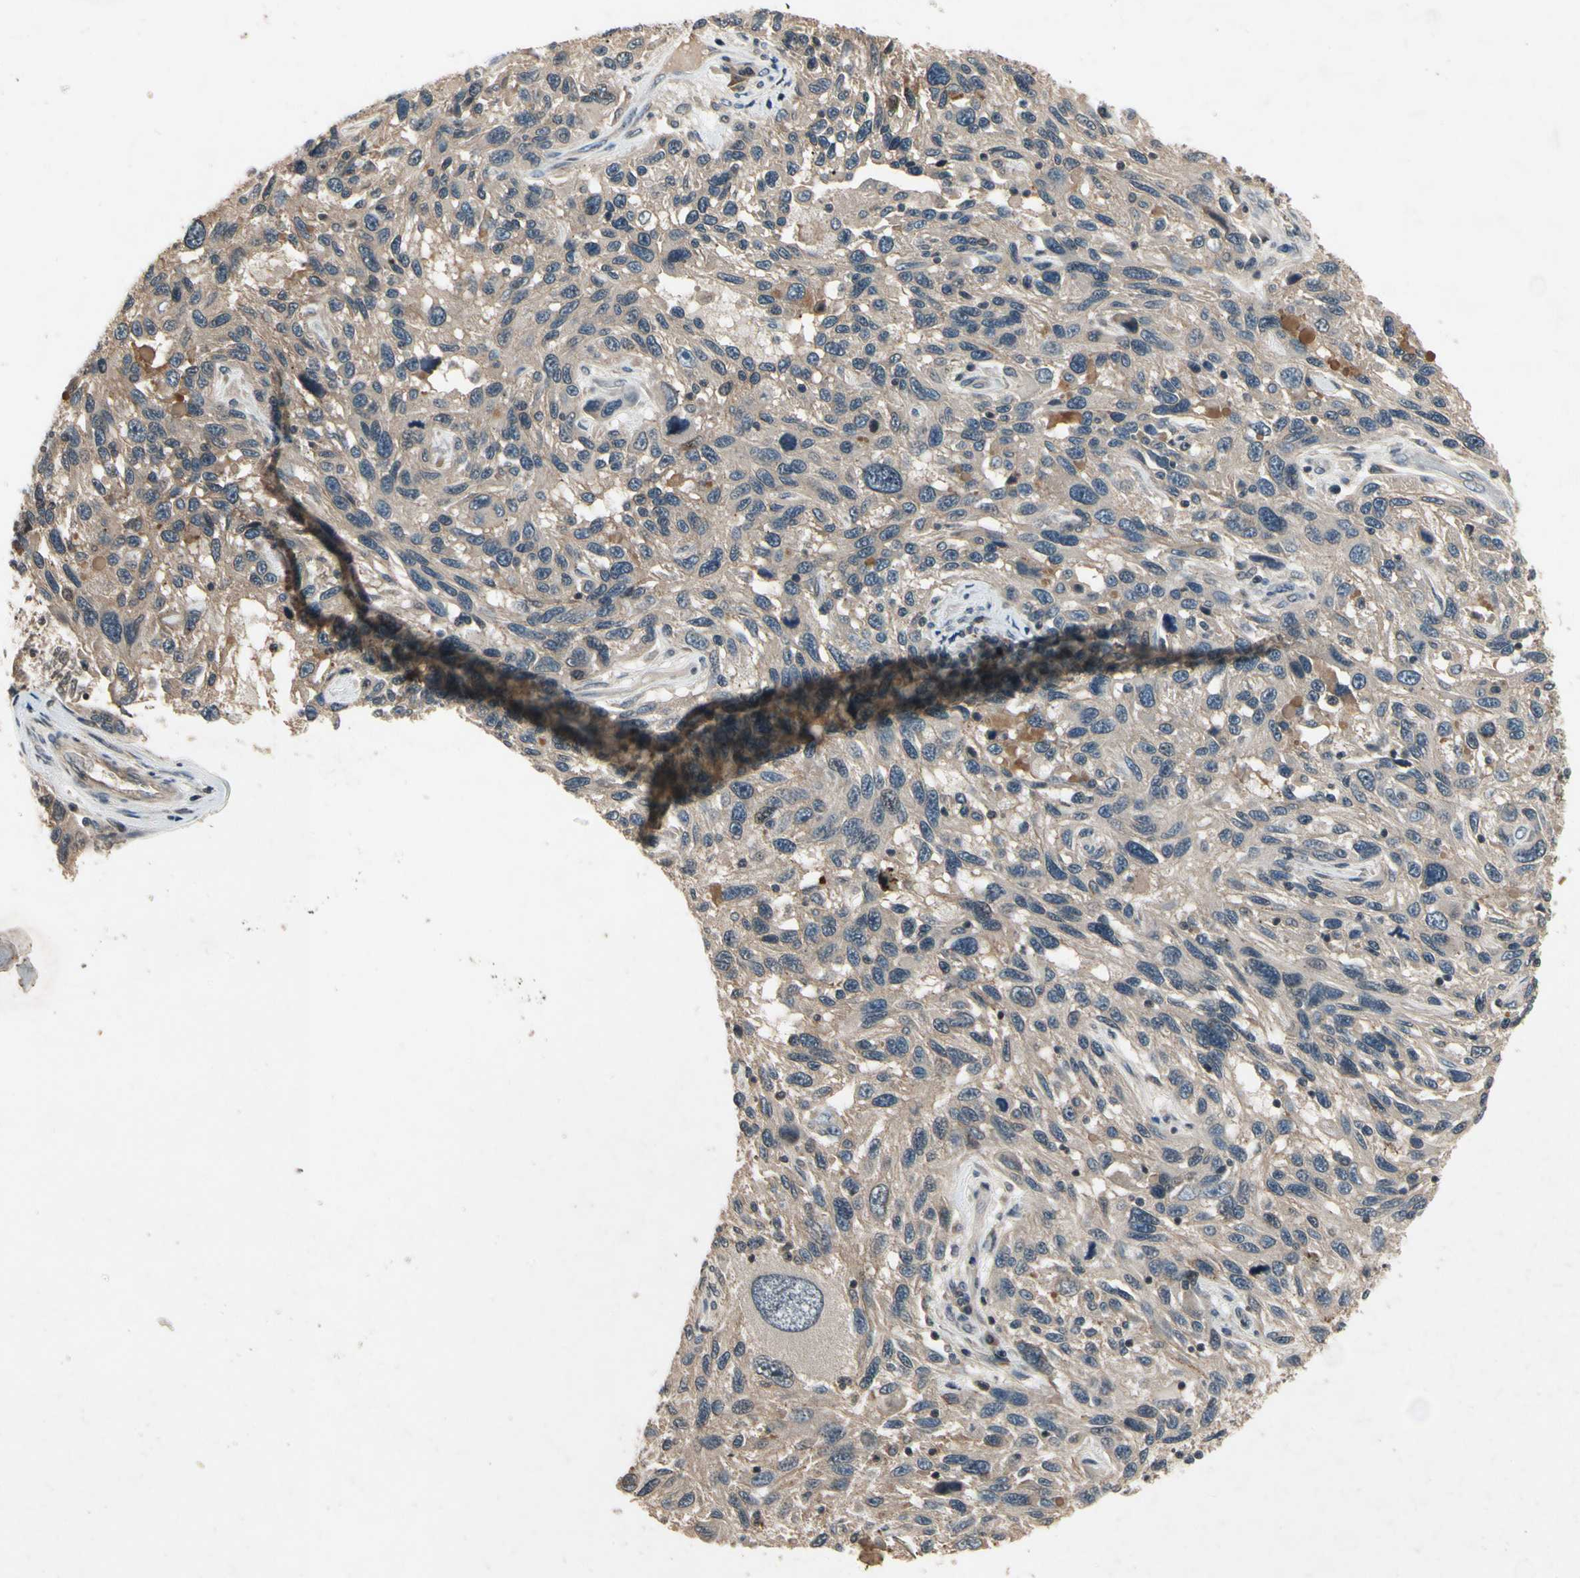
{"staining": {"intensity": "weak", "quantity": ">75%", "location": "cytoplasmic/membranous"}, "tissue": "melanoma", "cell_type": "Tumor cells", "image_type": "cancer", "snomed": [{"axis": "morphology", "description": "Malignant melanoma, NOS"}, {"axis": "topography", "description": "Skin"}], "caption": "There is low levels of weak cytoplasmic/membranous positivity in tumor cells of melanoma, as demonstrated by immunohistochemical staining (brown color).", "gene": "DPY19L3", "patient": {"sex": "male", "age": 53}}